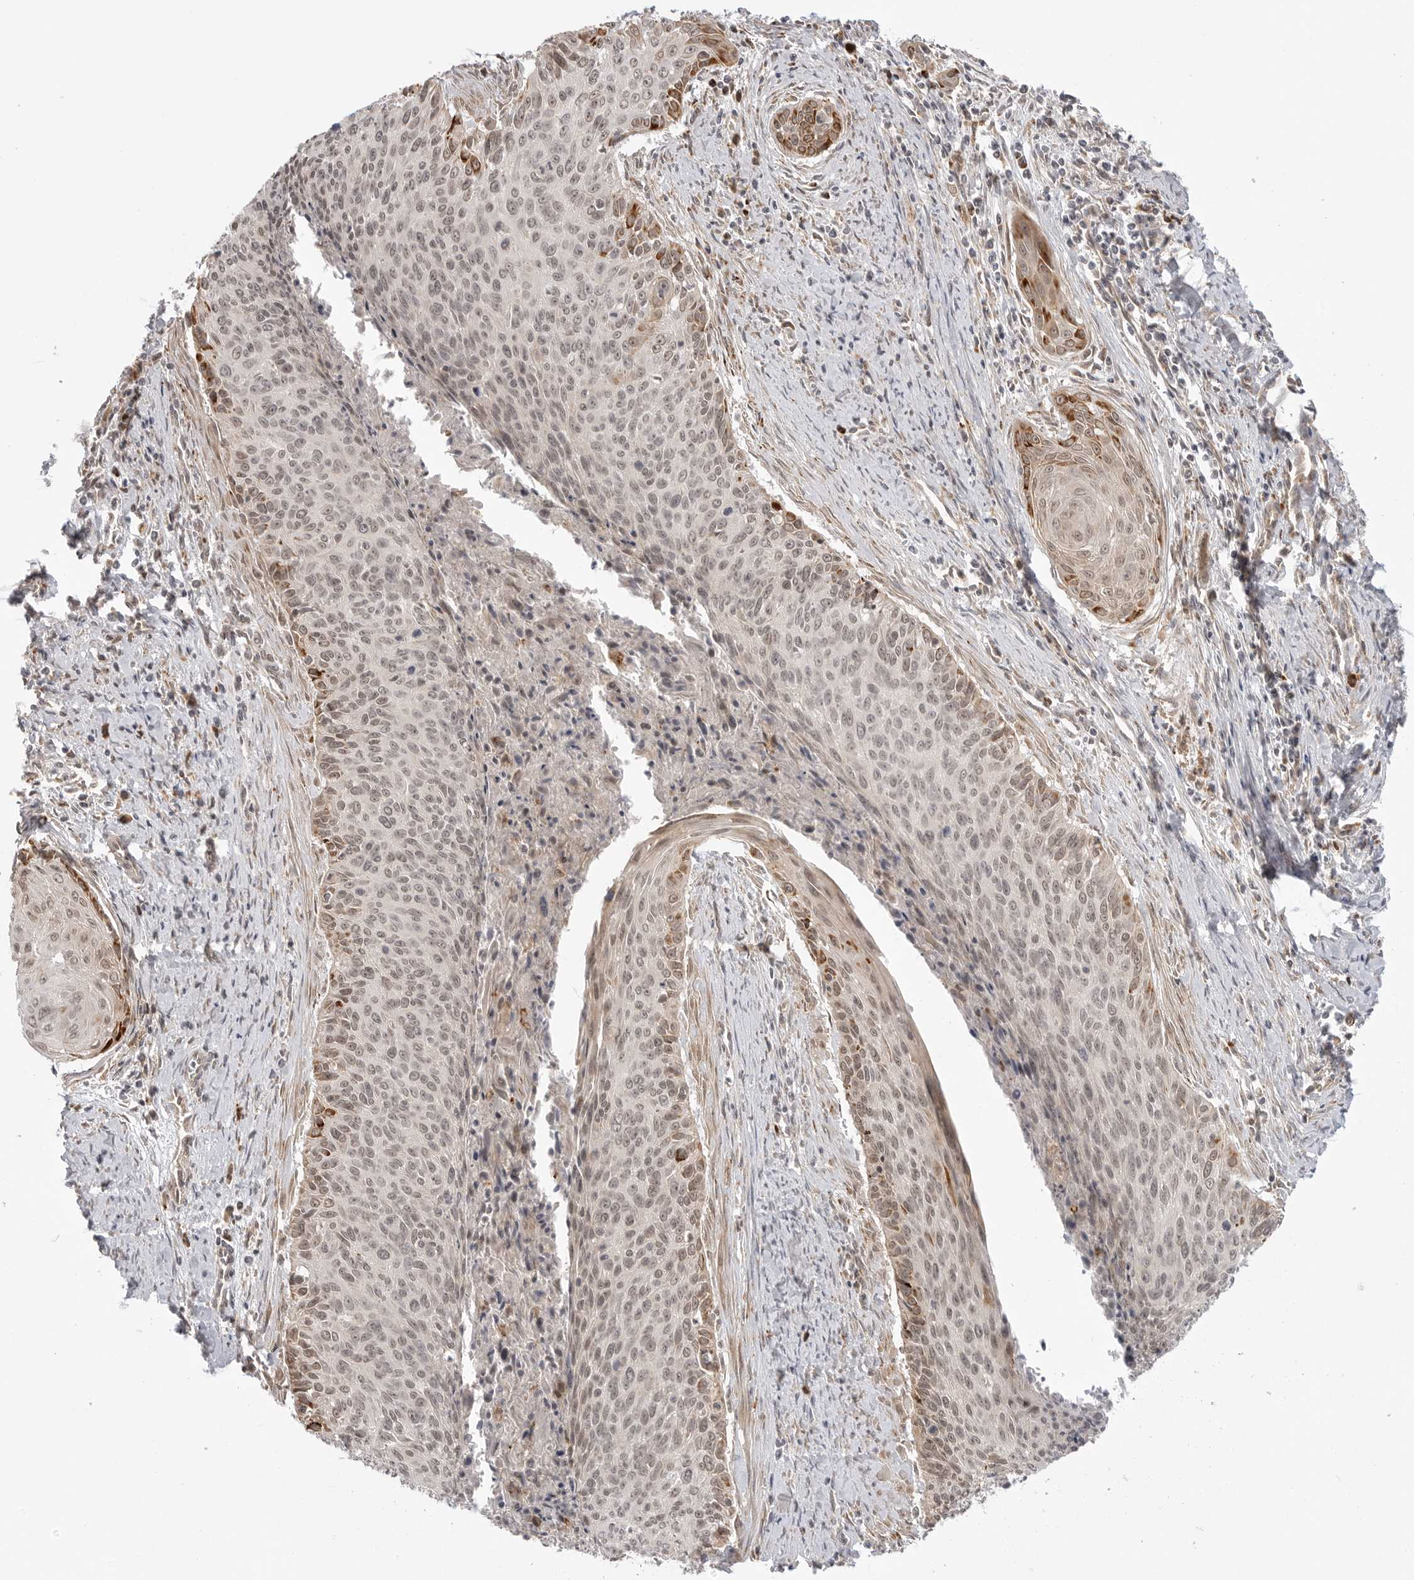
{"staining": {"intensity": "weak", "quantity": ">75%", "location": "nuclear"}, "tissue": "cervical cancer", "cell_type": "Tumor cells", "image_type": "cancer", "snomed": [{"axis": "morphology", "description": "Squamous cell carcinoma, NOS"}, {"axis": "topography", "description": "Cervix"}], "caption": "Immunohistochemical staining of cervical squamous cell carcinoma shows weak nuclear protein positivity in about >75% of tumor cells.", "gene": "KALRN", "patient": {"sex": "female", "age": 55}}